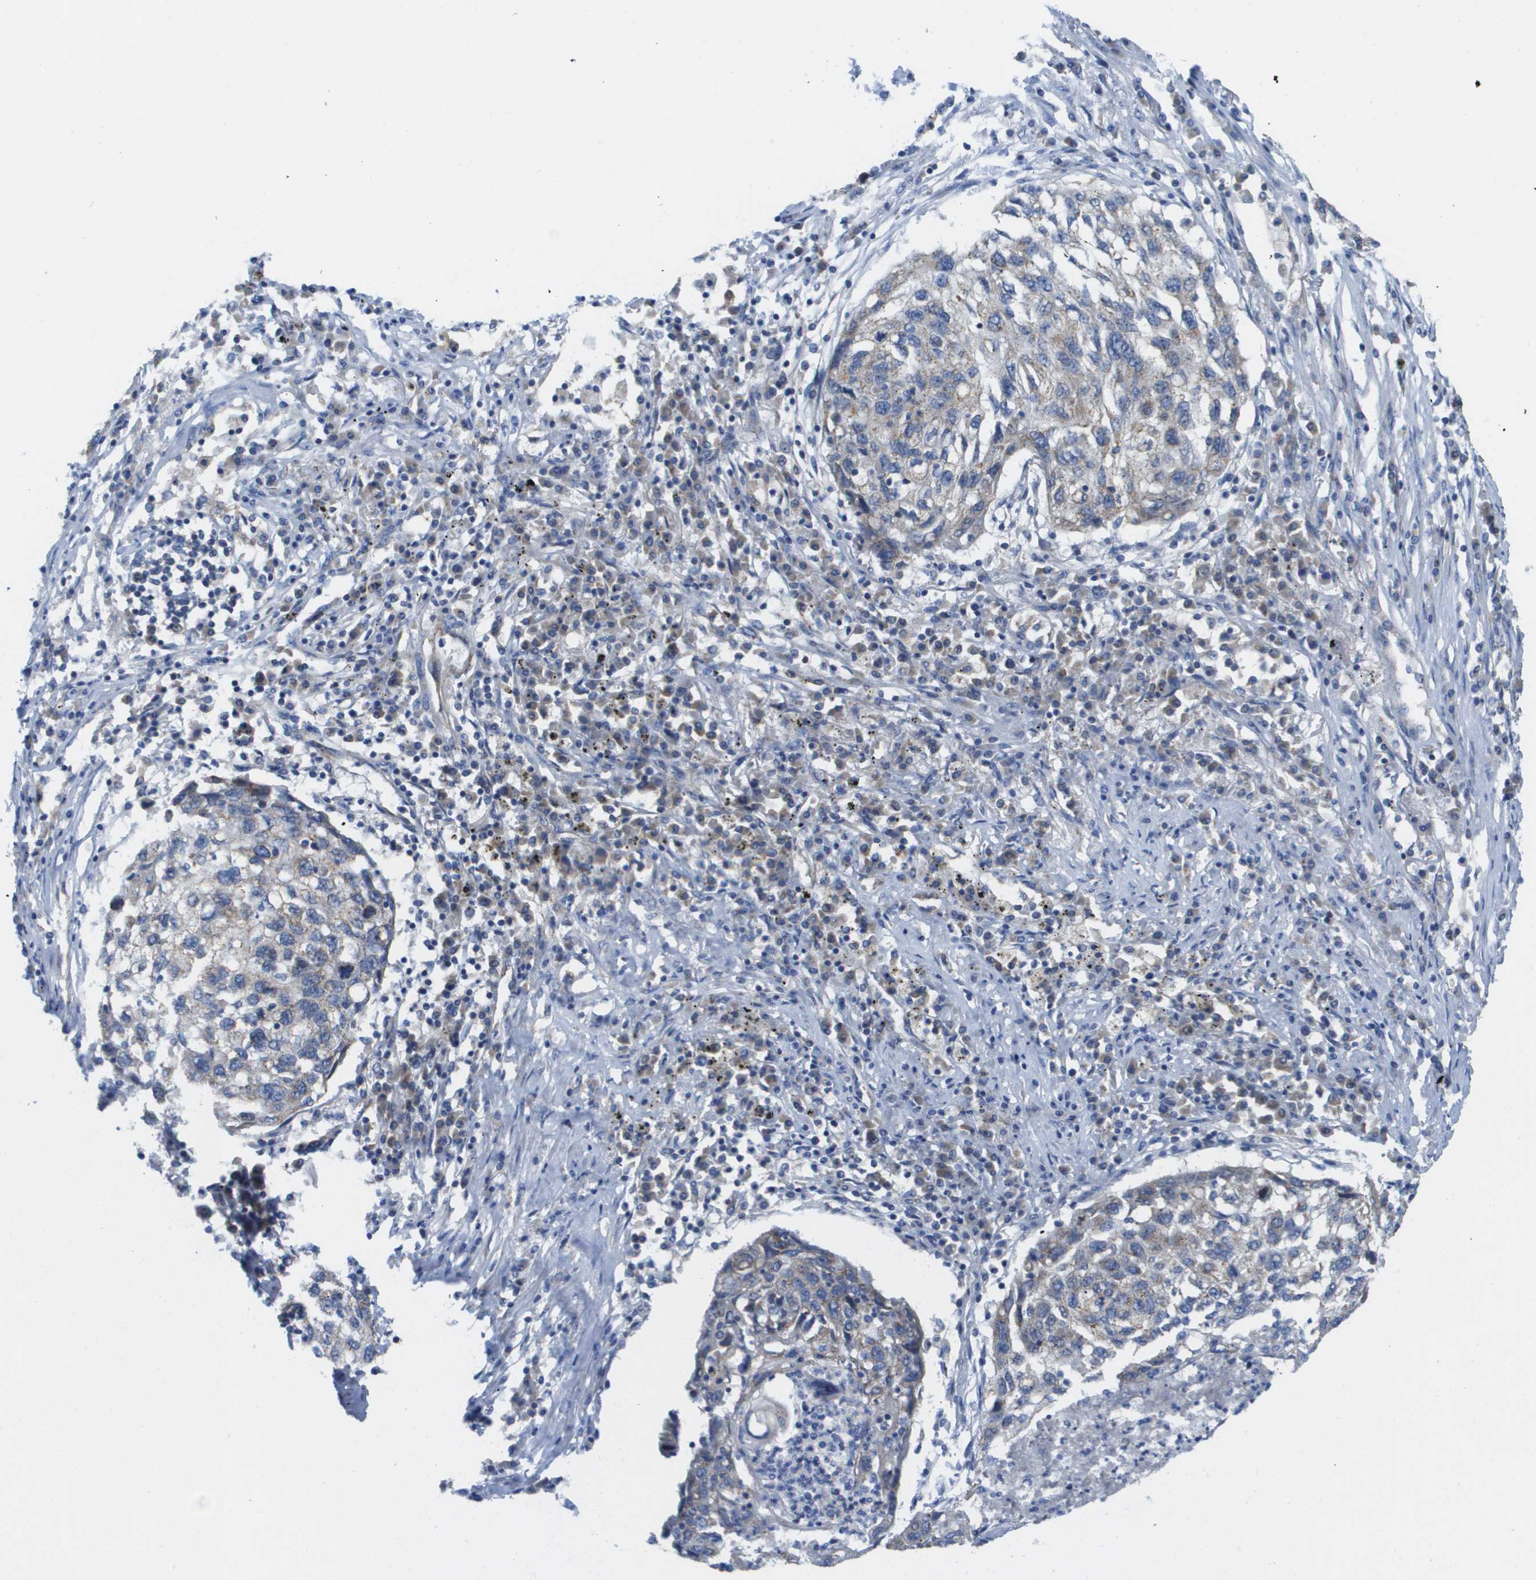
{"staining": {"intensity": "weak", "quantity": "<25%", "location": "cytoplasmic/membranous"}, "tissue": "lung cancer", "cell_type": "Tumor cells", "image_type": "cancer", "snomed": [{"axis": "morphology", "description": "Squamous cell carcinoma, NOS"}, {"axis": "topography", "description": "Lung"}], "caption": "The photomicrograph demonstrates no significant positivity in tumor cells of lung cancer.", "gene": "FIS1", "patient": {"sex": "female", "age": 63}}